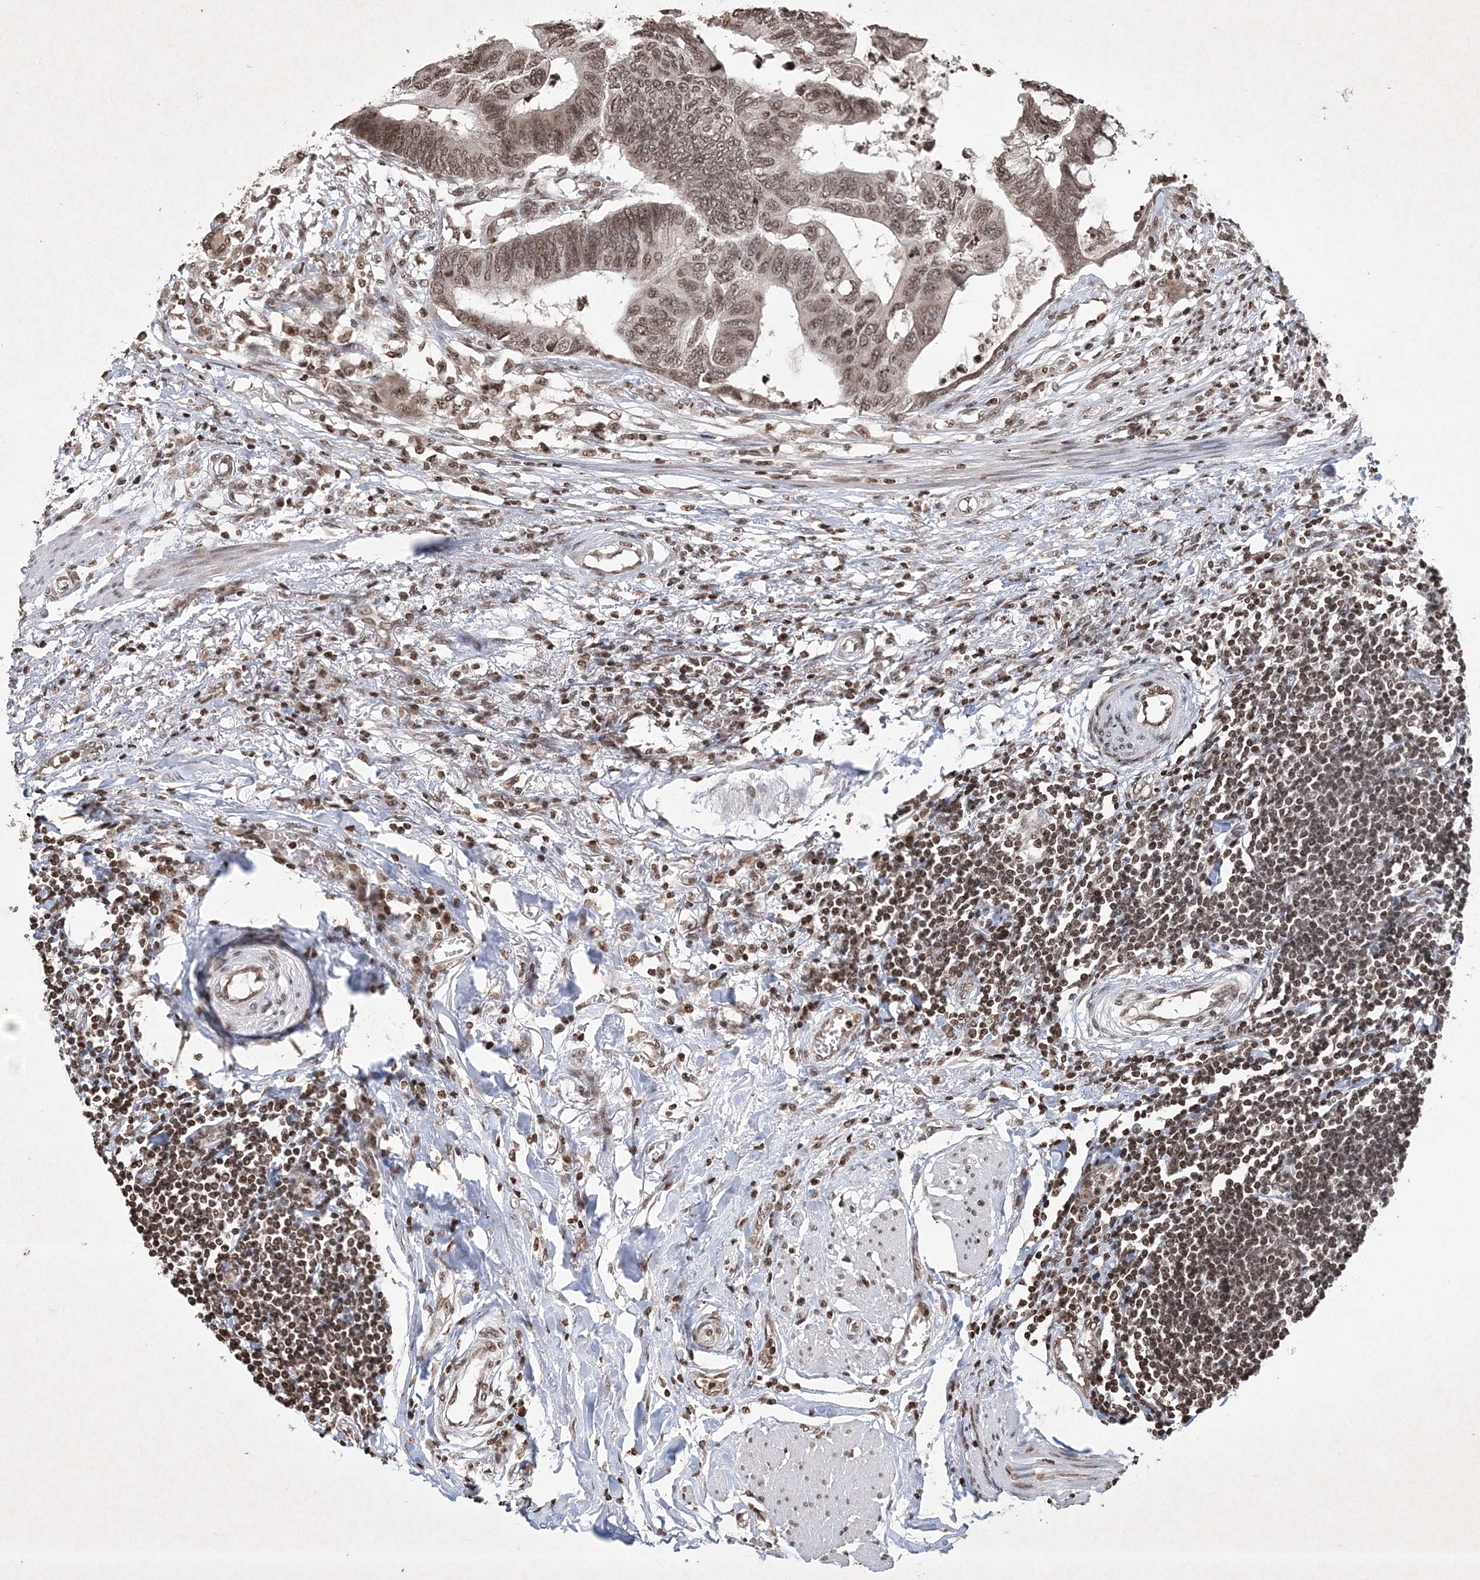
{"staining": {"intensity": "moderate", "quantity": ">75%", "location": "nuclear"}, "tissue": "colorectal cancer", "cell_type": "Tumor cells", "image_type": "cancer", "snomed": [{"axis": "morphology", "description": "Normal tissue, NOS"}, {"axis": "morphology", "description": "Adenocarcinoma, NOS"}, {"axis": "topography", "description": "Rectum"}, {"axis": "topography", "description": "Peripheral nerve tissue"}], "caption": "There is medium levels of moderate nuclear expression in tumor cells of colorectal cancer, as demonstrated by immunohistochemical staining (brown color).", "gene": "NEDD9", "patient": {"sex": "male", "age": 92}}